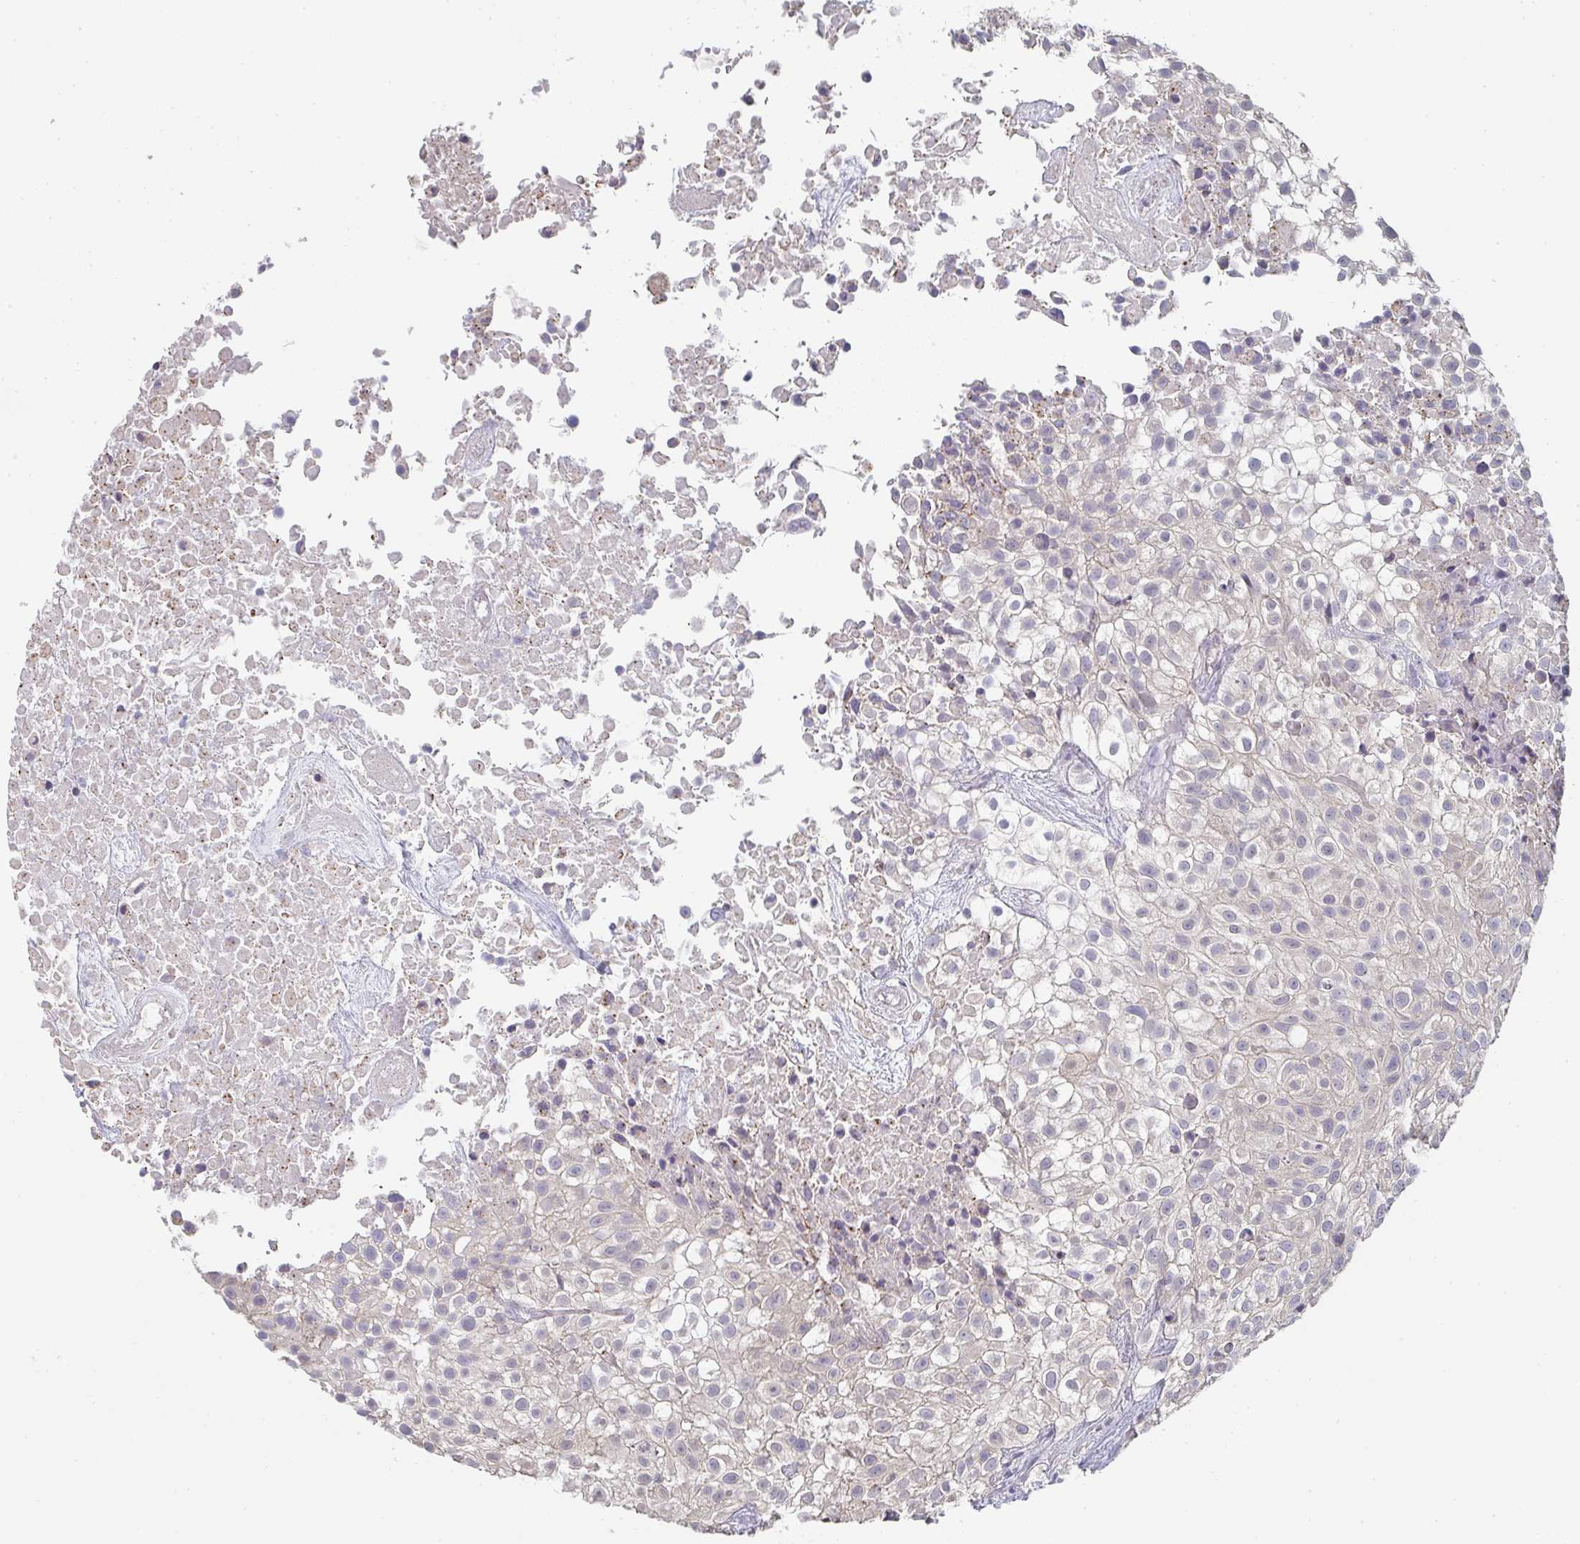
{"staining": {"intensity": "negative", "quantity": "none", "location": "none"}, "tissue": "urothelial cancer", "cell_type": "Tumor cells", "image_type": "cancer", "snomed": [{"axis": "morphology", "description": "Urothelial carcinoma, High grade"}, {"axis": "topography", "description": "Urinary bladder"}], "caption": "Urothelial carcinoma (high-grade) was stained to show a protein in brown. There is no significant expression in tumor cells.", "gene": "CHMP5", "patient": {"sex": "male", "age": 56}}